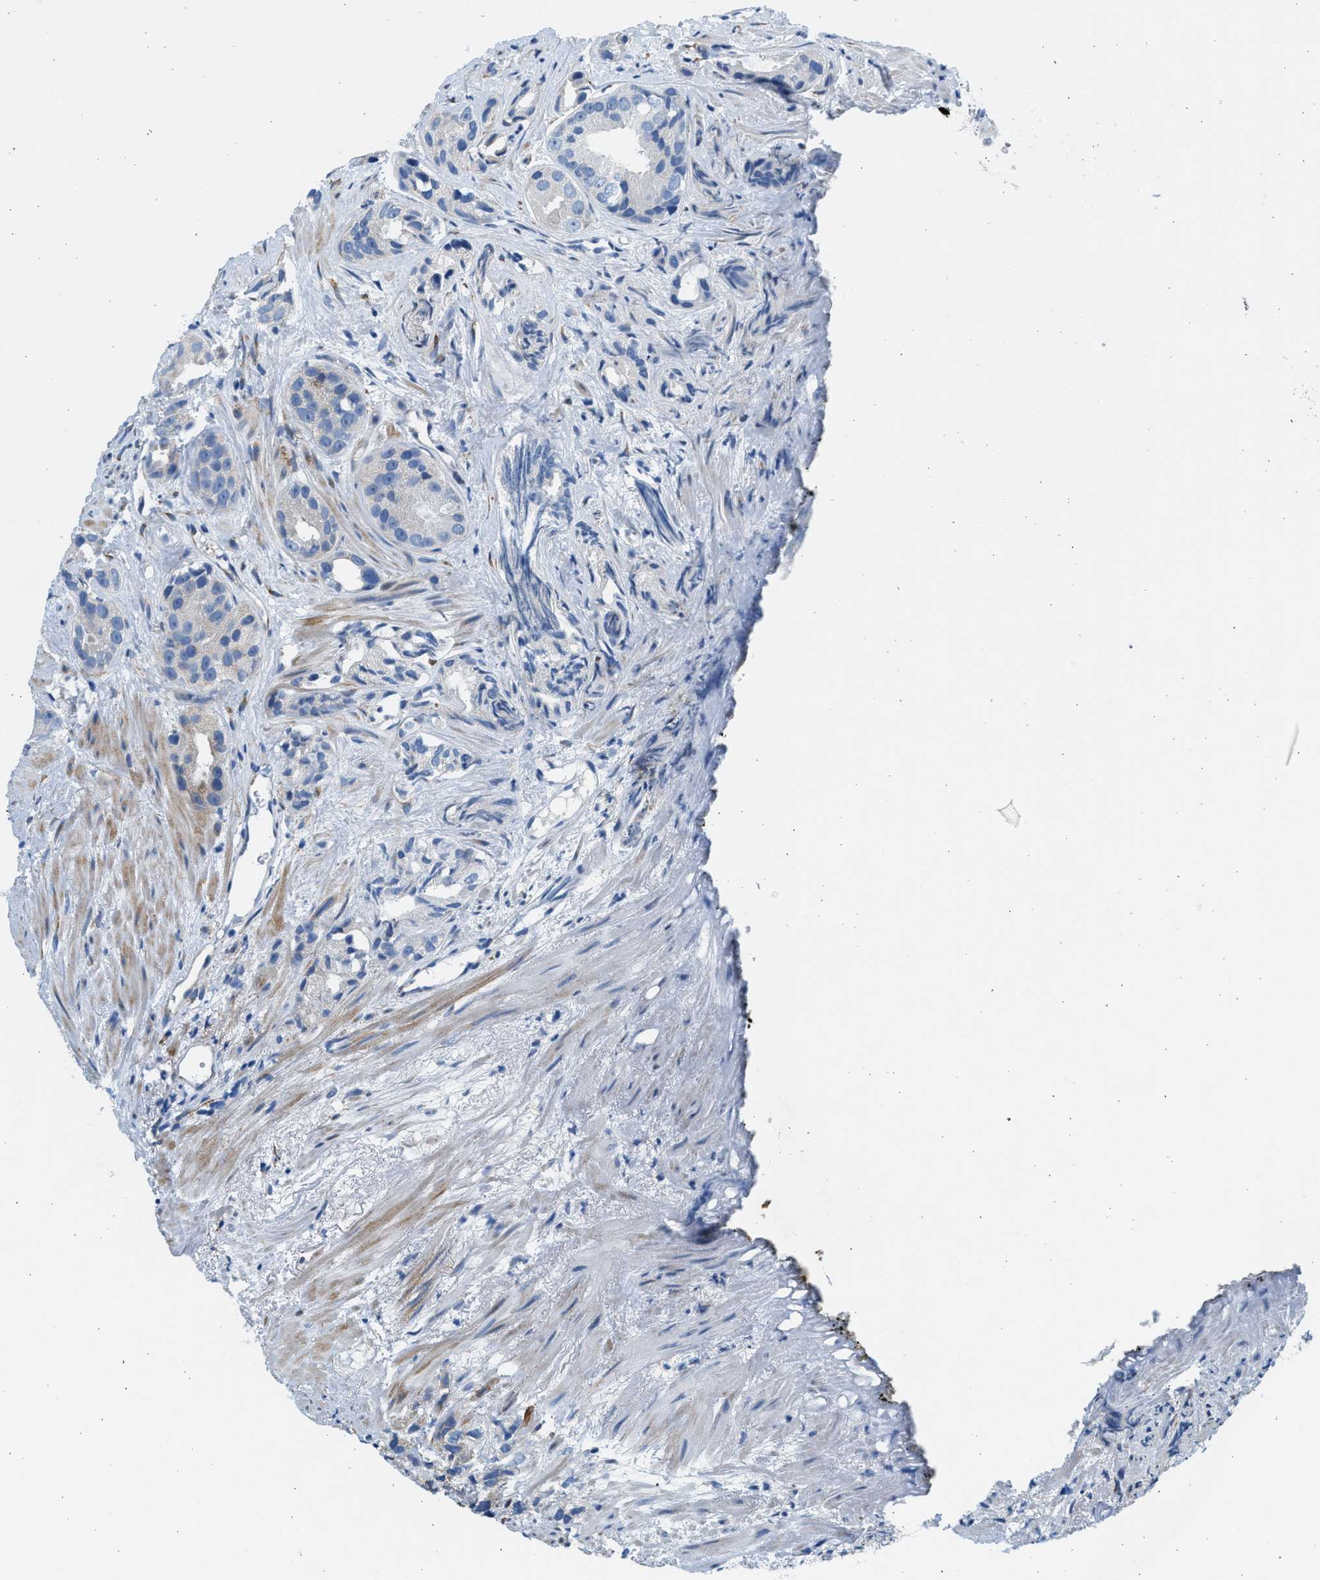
{"staining": {"intensity": "moderate", "quantity": "<25%", "location": "cytoplasmic/membranous"}, "tissue": "prostate cancer", "cell_type": "Tumor cells", "image_type": "cancer", "snomed": [{"axis": "morphology", "description": "Adenocarcinoma, Low grade"}, {"axis": "topography", "description": "Prostate"}], "caption": "IHC micrograph of prostate cancer (adenocarcinoma (low-grade)) stained for a protein (brown), which reveals low levels of moderate cytoplasmic/membranous expression in approximately <25% of tumor cells.", "gene": "CNTN6", "patient": {"sex": "male", "age": 89}}